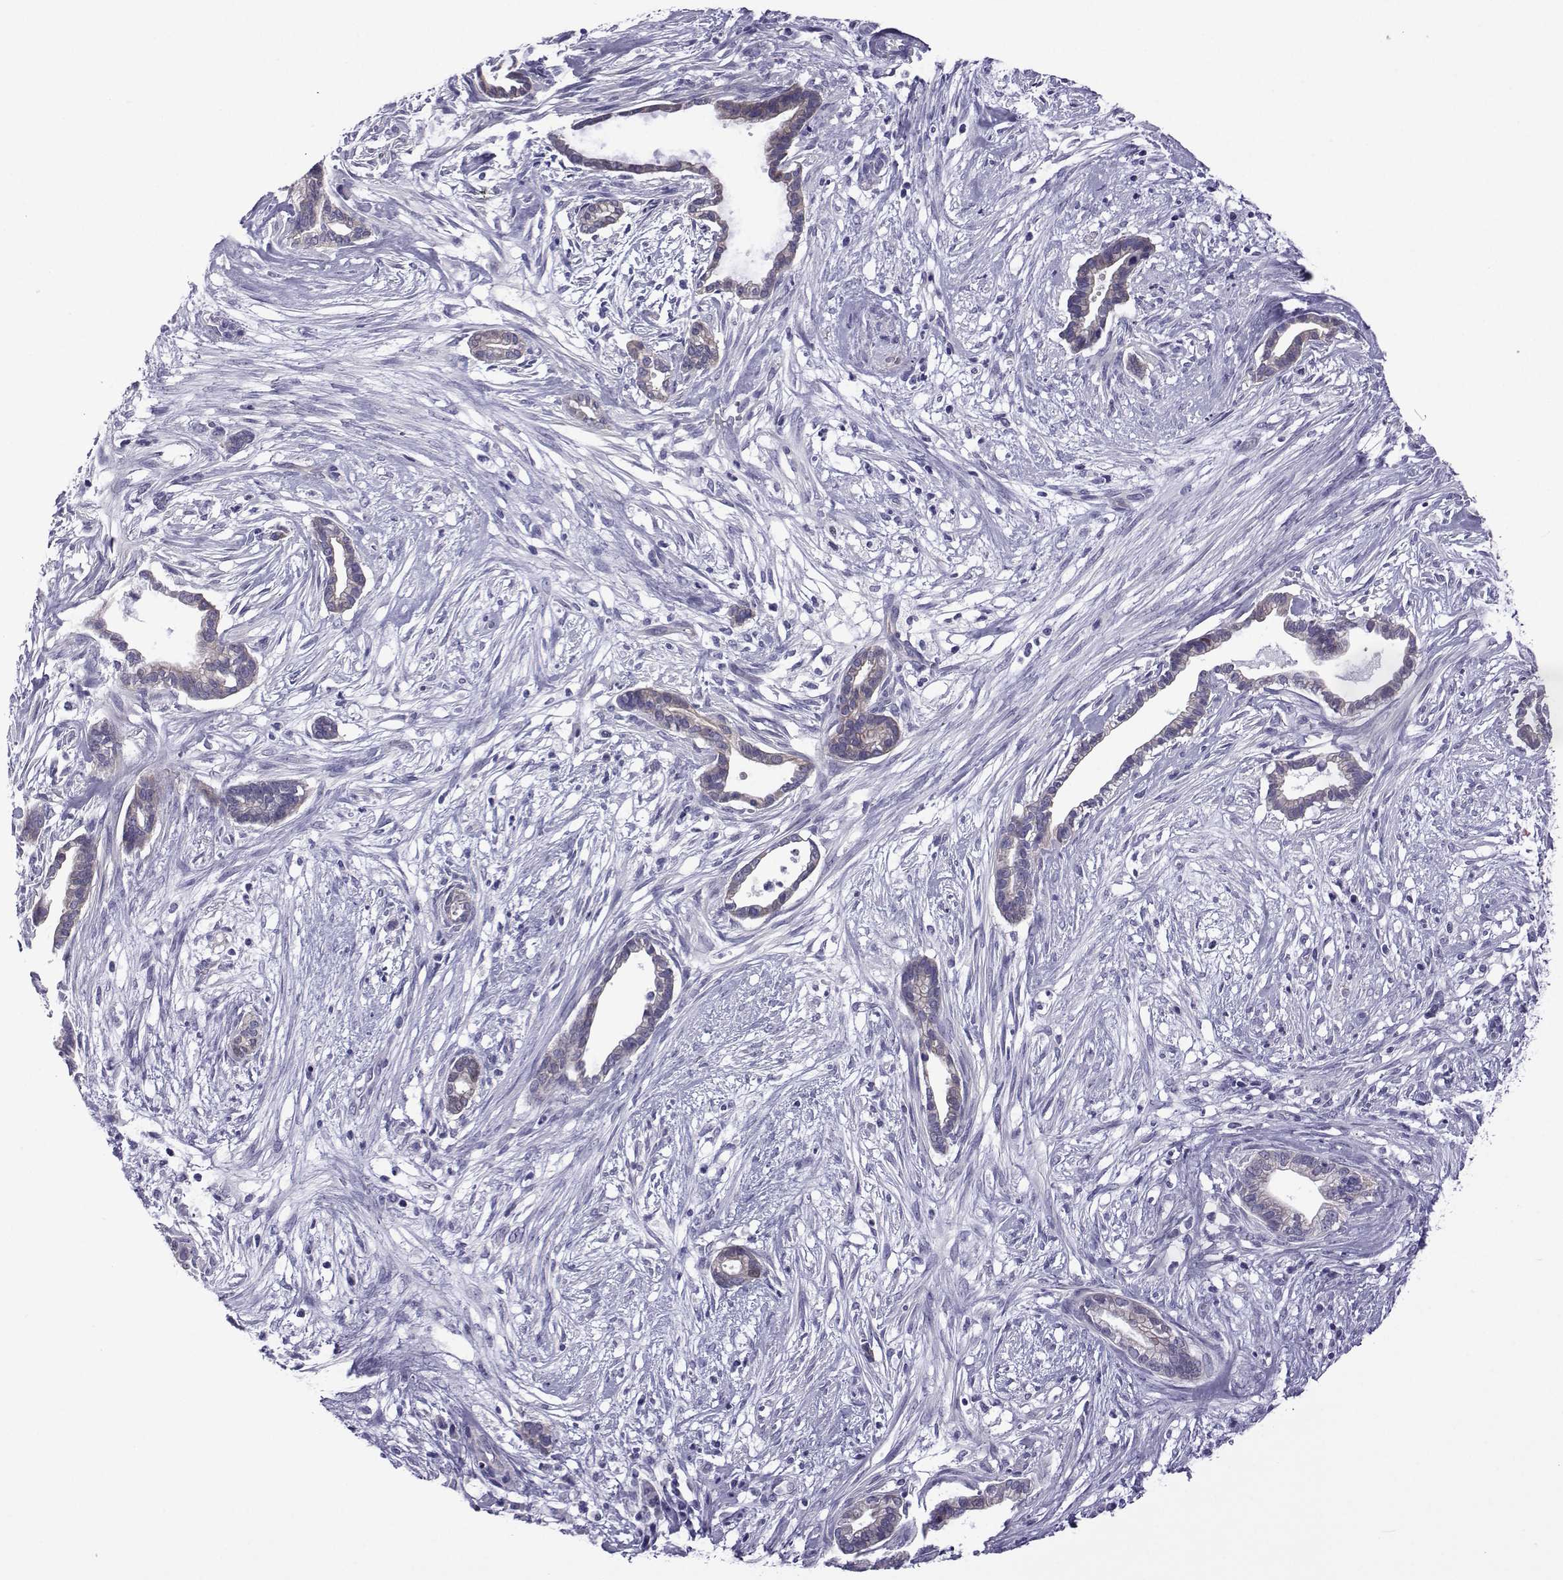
{"staining": {"intensity": "negative", "quantity": "none", "location": "none"}, "tissue": "cervical cancer", "cell_type": "Tumor cells", "image_type": "cancer", "snomed": [{"axis": "morphology", "description": "Adenocarcinoma, NOS"}, {"axis": "topography", "description": "Cervix"}], "caption": "DAB (3,3'-diaminobenzidine) immunohistochemical staining of cervical adenocarcinoma reveals no significant positivity in tumor cells.", "gene": "COL22A1", "patient": {"sex": "female", "age": 62}}